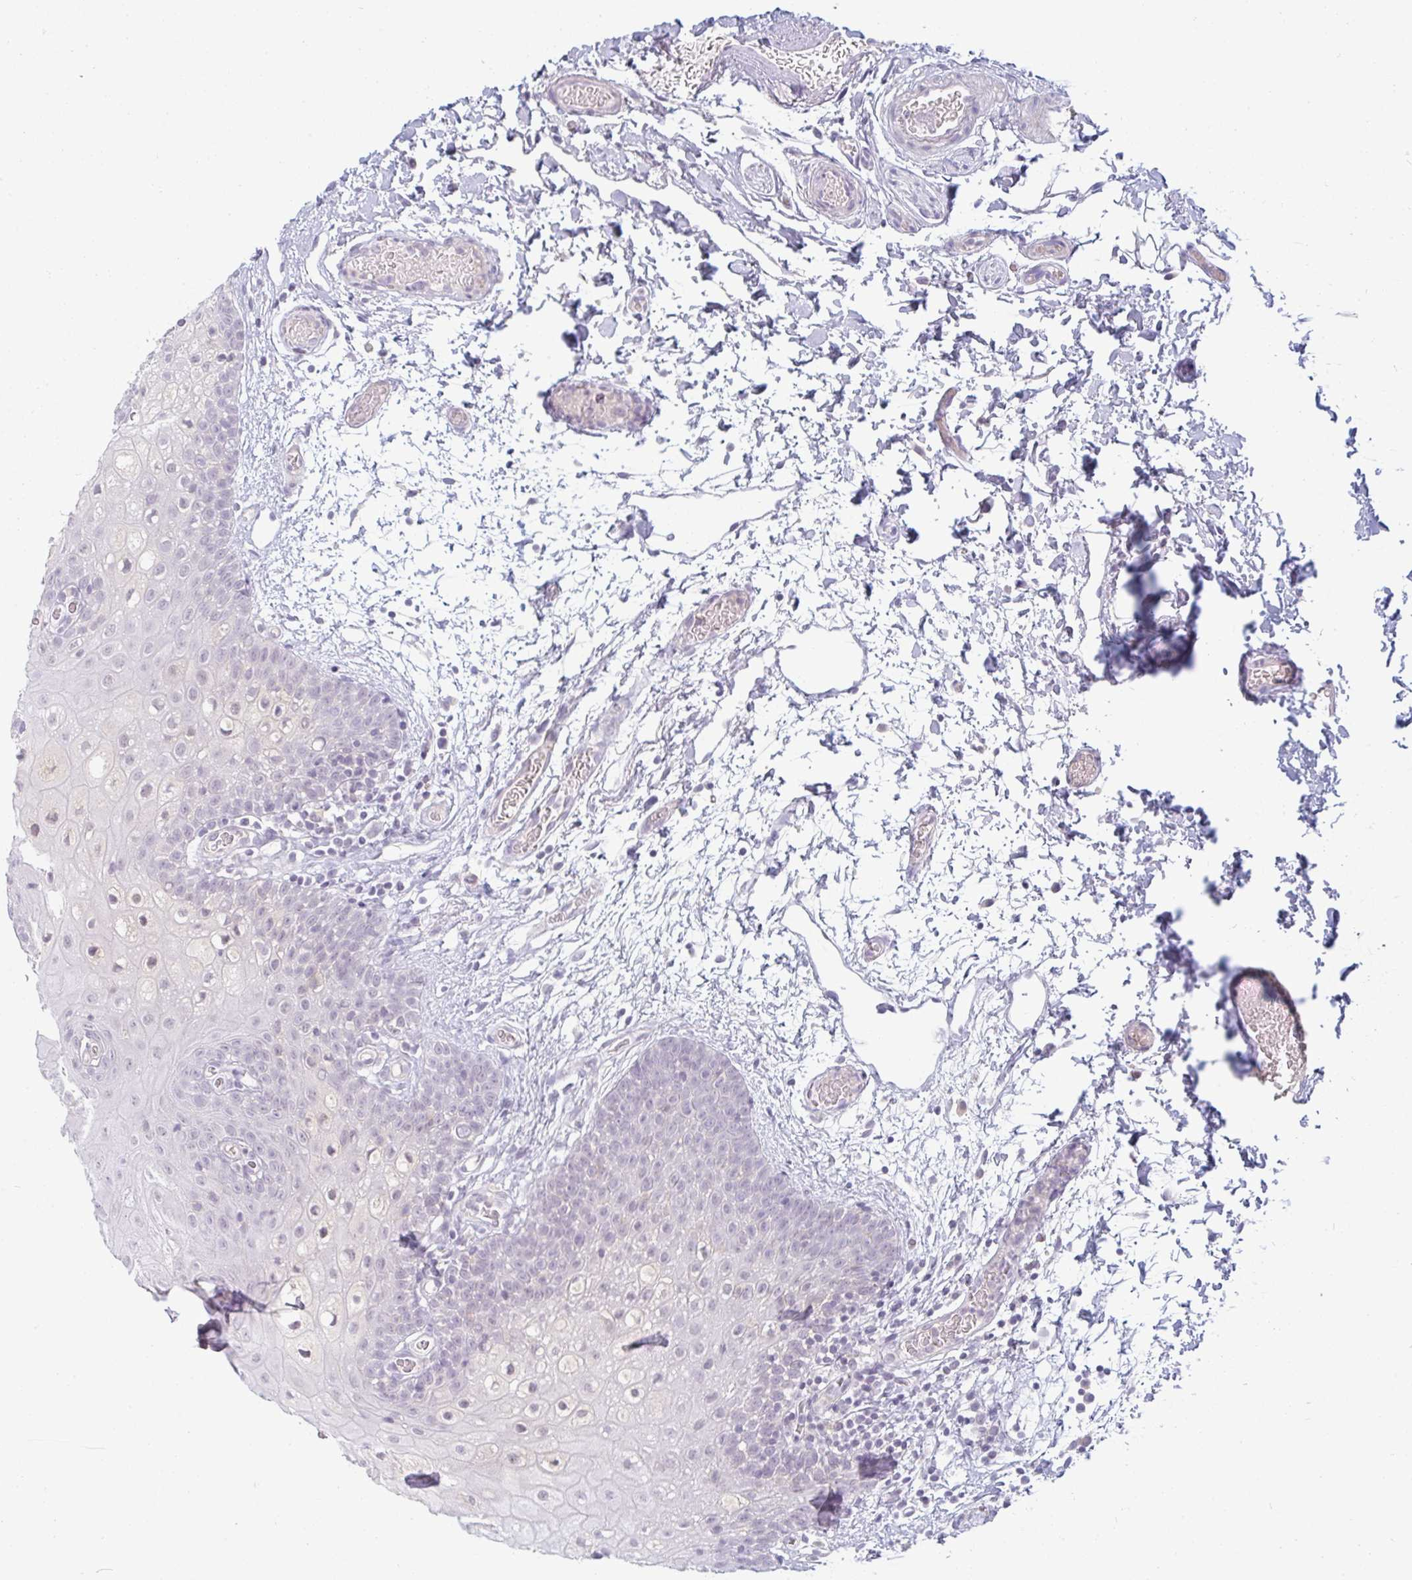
{"staining": {"intensity": "weak", "quantity": "<25%", "location": "nuclear"}, "tissue": "oral mucosa", "cell_type": "Squamous epithelial cells", "image_type": "normal", "snomed": [{"axis": "morphology", "description": "Normal tissue, NOS"}, {"axis": "morphology", "description": "Squamous cell carcinoma, NOS"}, {"axis": "topography", "description": "Oral tissue"}, {"axis": "topography", "description": "Tounge, NOS"}, {"axis": "topography", "description": "Head-Neck"}], "caption": "Micrograph shows no protein staining in squamous epithelial cells of benign oral mucosa.", "gene": "PPFIA4", "patient": {"sex": "male", "age": 76}}